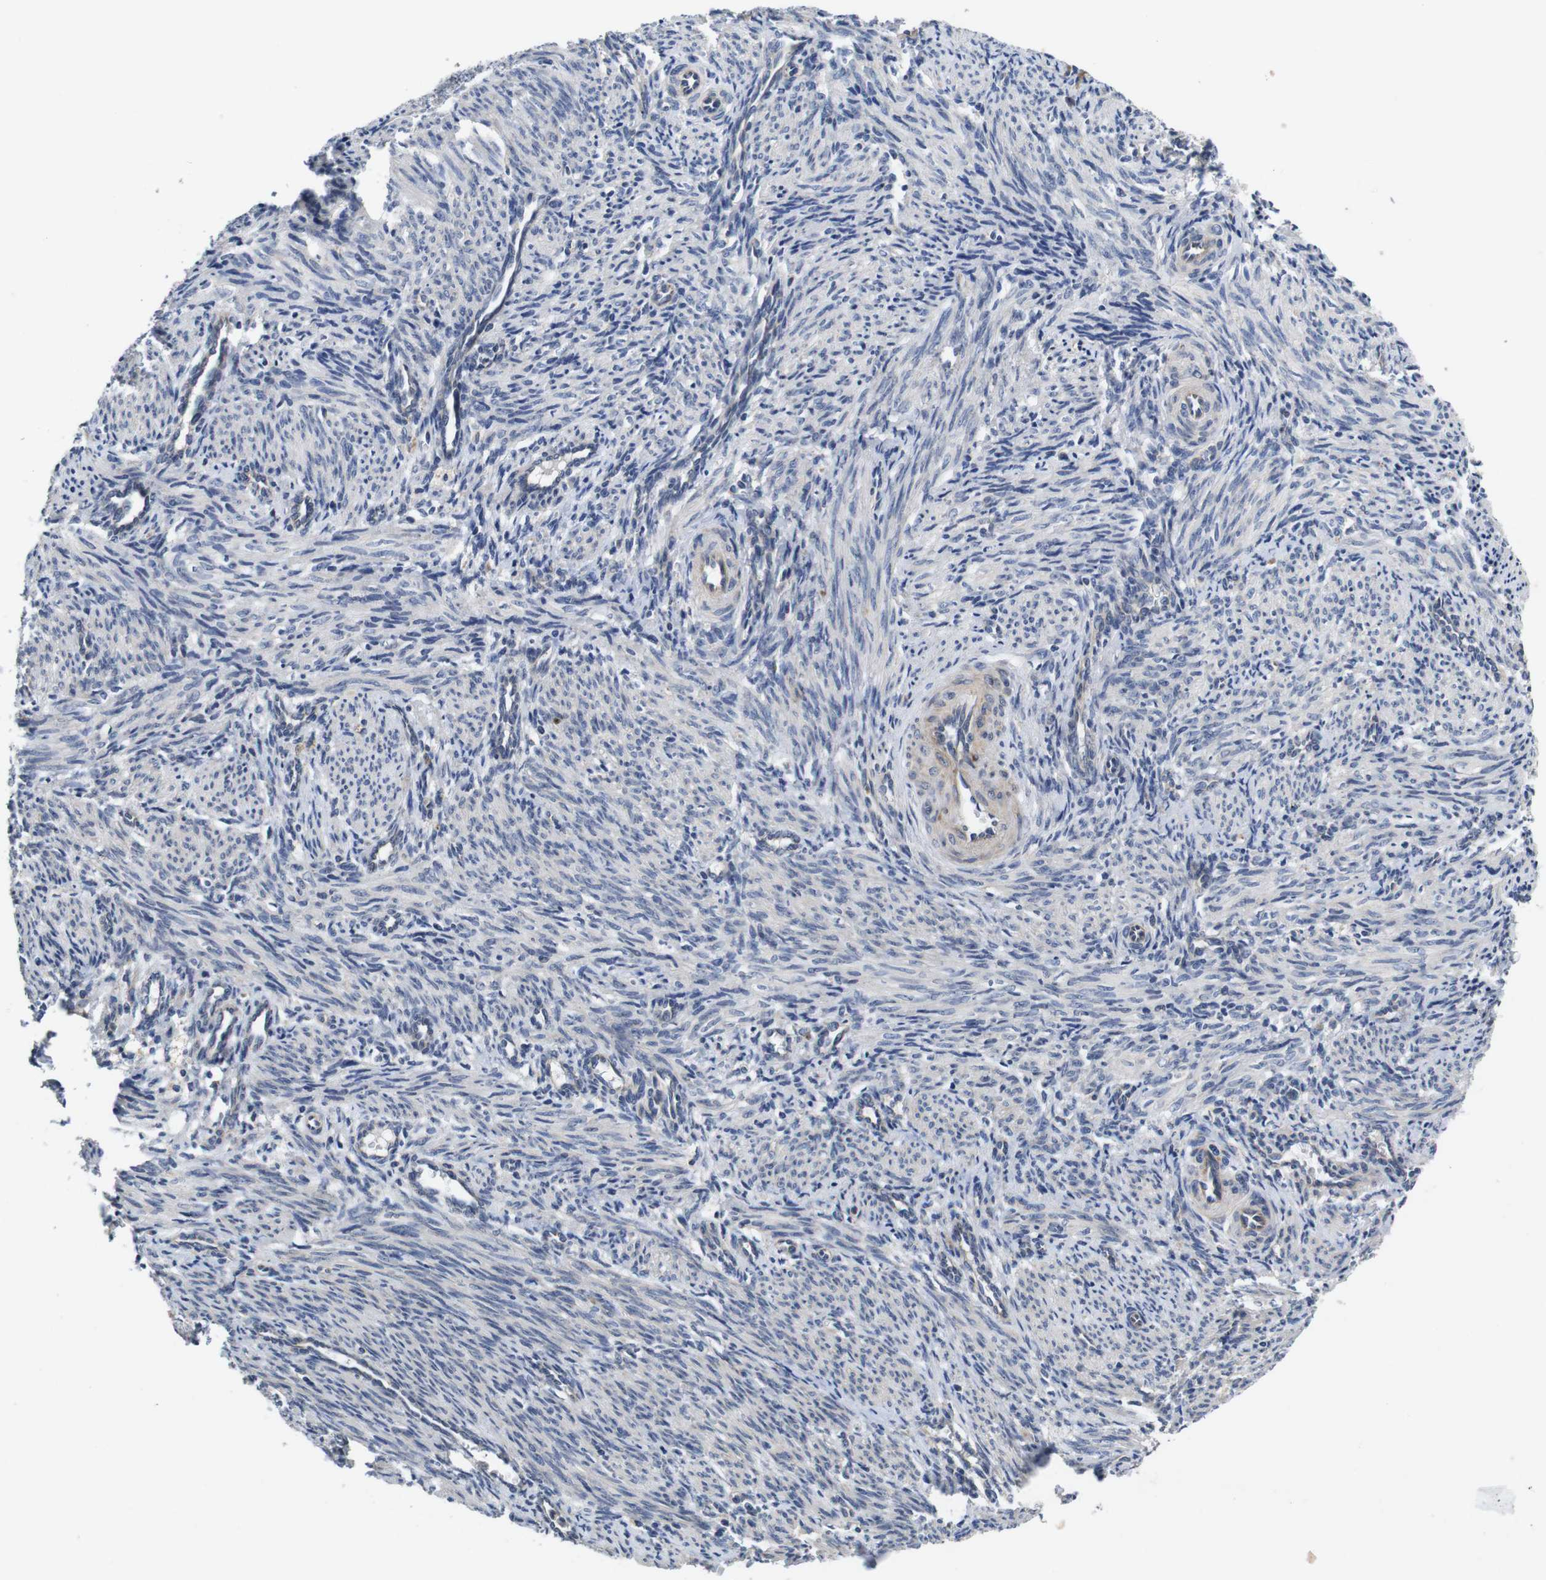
{"staining": {"intensity": "weak", "quantity": "<25%", "location": "cytoplasmic/membranous"}, "tissue": "smooth muscle", "cell_type": "Smooth muscle cells", "image_type": "normal", "snomed": [{"axis": "morphology", "description": "Normal tissue, NOS"}, {"axis": "topography", "description": "Endometrium"}], "caption": "This is an immunohistochemistry photomicrograph of benign smooth muscle. There is no expression in smooth muscle cells.", "gene": "MARCHF7", "patient": {"sex": "female", "age": 33}}